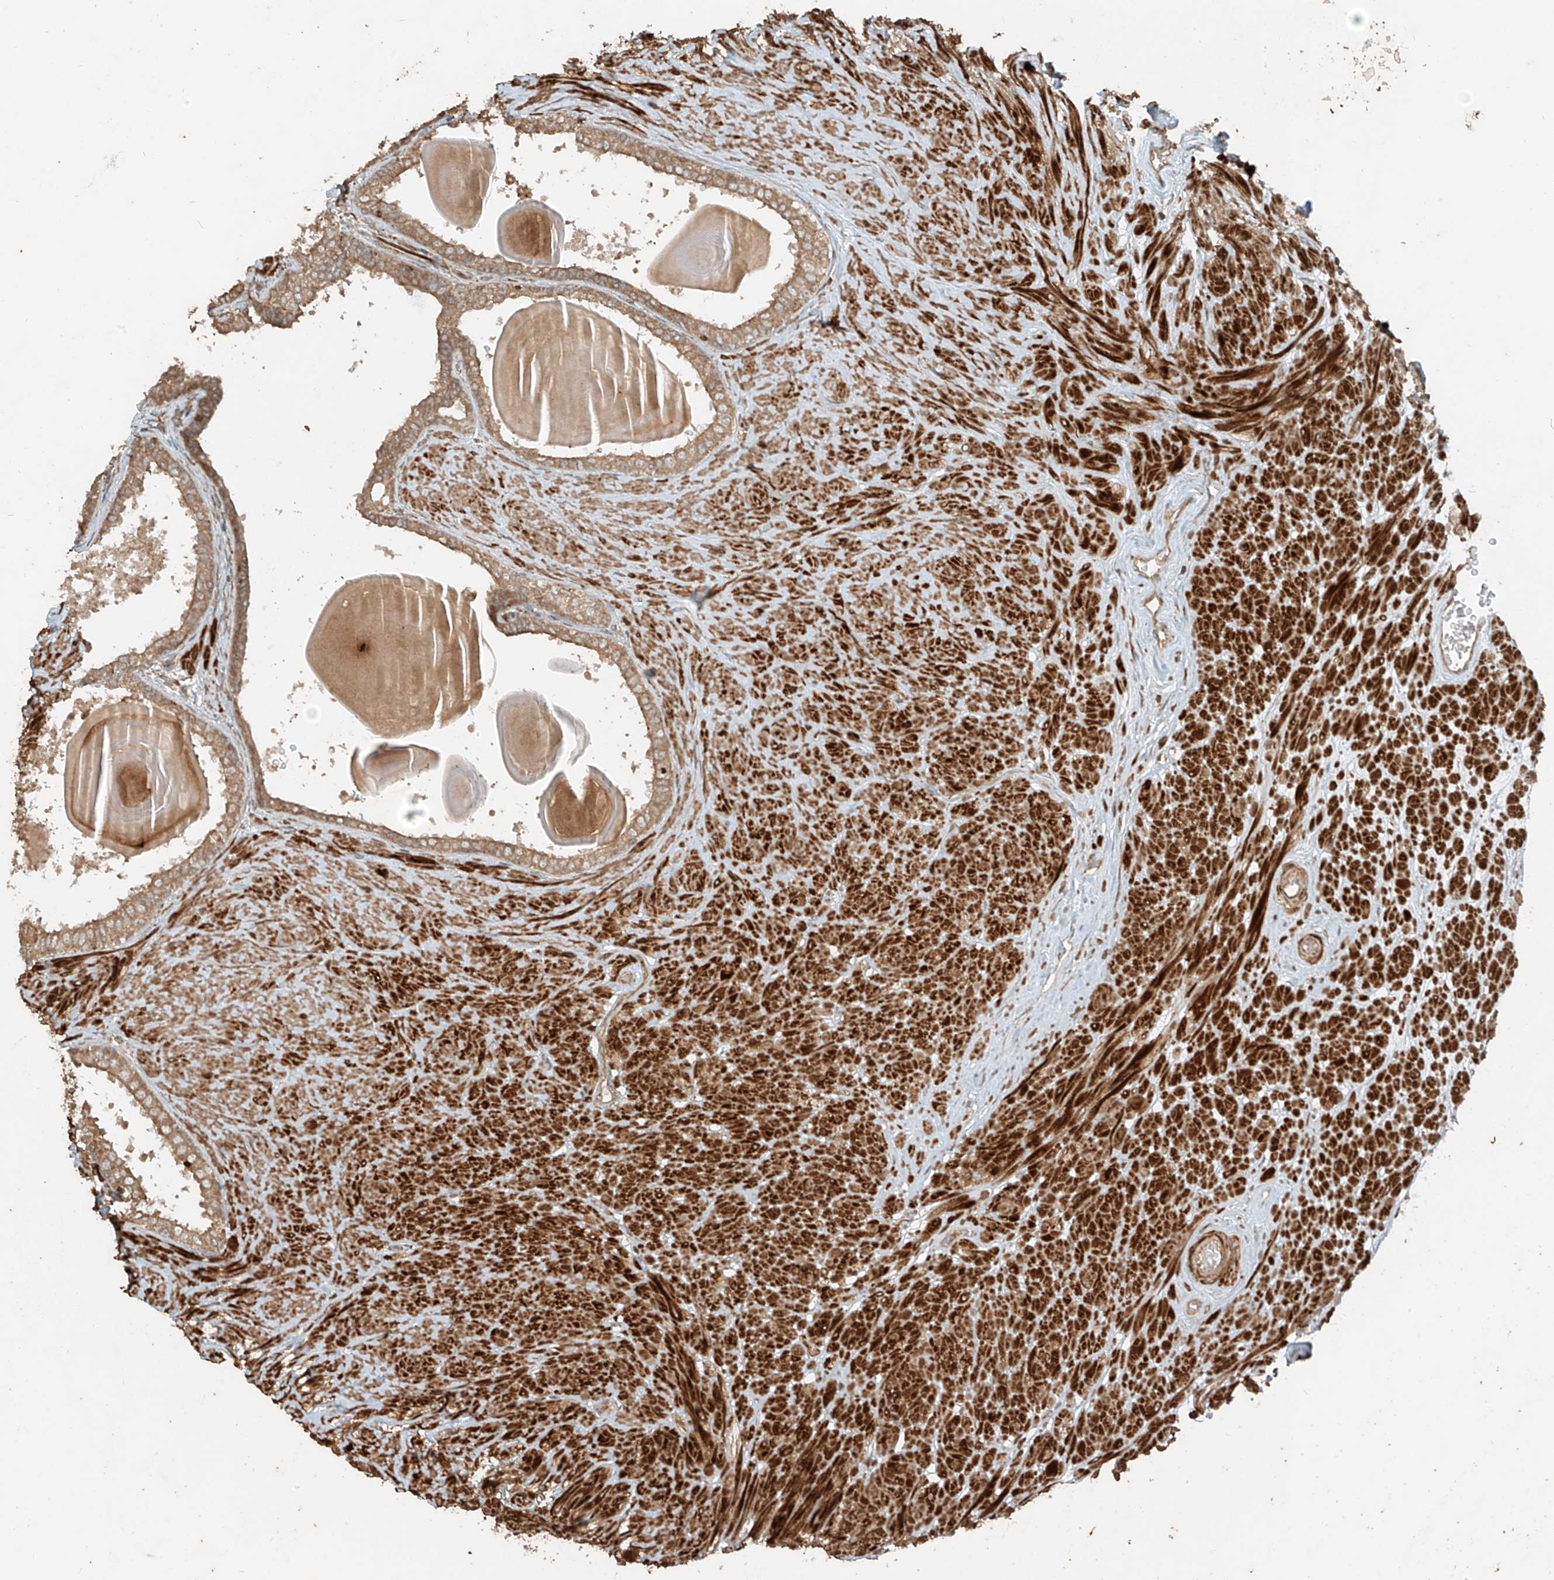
{"staining": {"intensity": "moderate", "quantity": "25%-75%", "location": "cytoplasmic/membranous"}, "tissue": "prostate", "cell_type": "Glandular cells", "image_type": "normal", "snomed": [{"axis": "morphology", "description": "Normal tissue, NOS"}, {"axis": "topography", "description": "Prostate"}], "caption": "A high-resolution image shows immunohistochemistry (IHC) staining of normal prostate, which exhibits moderate cytoplasmic/membranous positivity in about 25%-75% of glandular cells. (IHC, brightfield microscopy, high magnification).", "gene": "ANKZF1", "patient": {"sex": "male", "age": 48}}